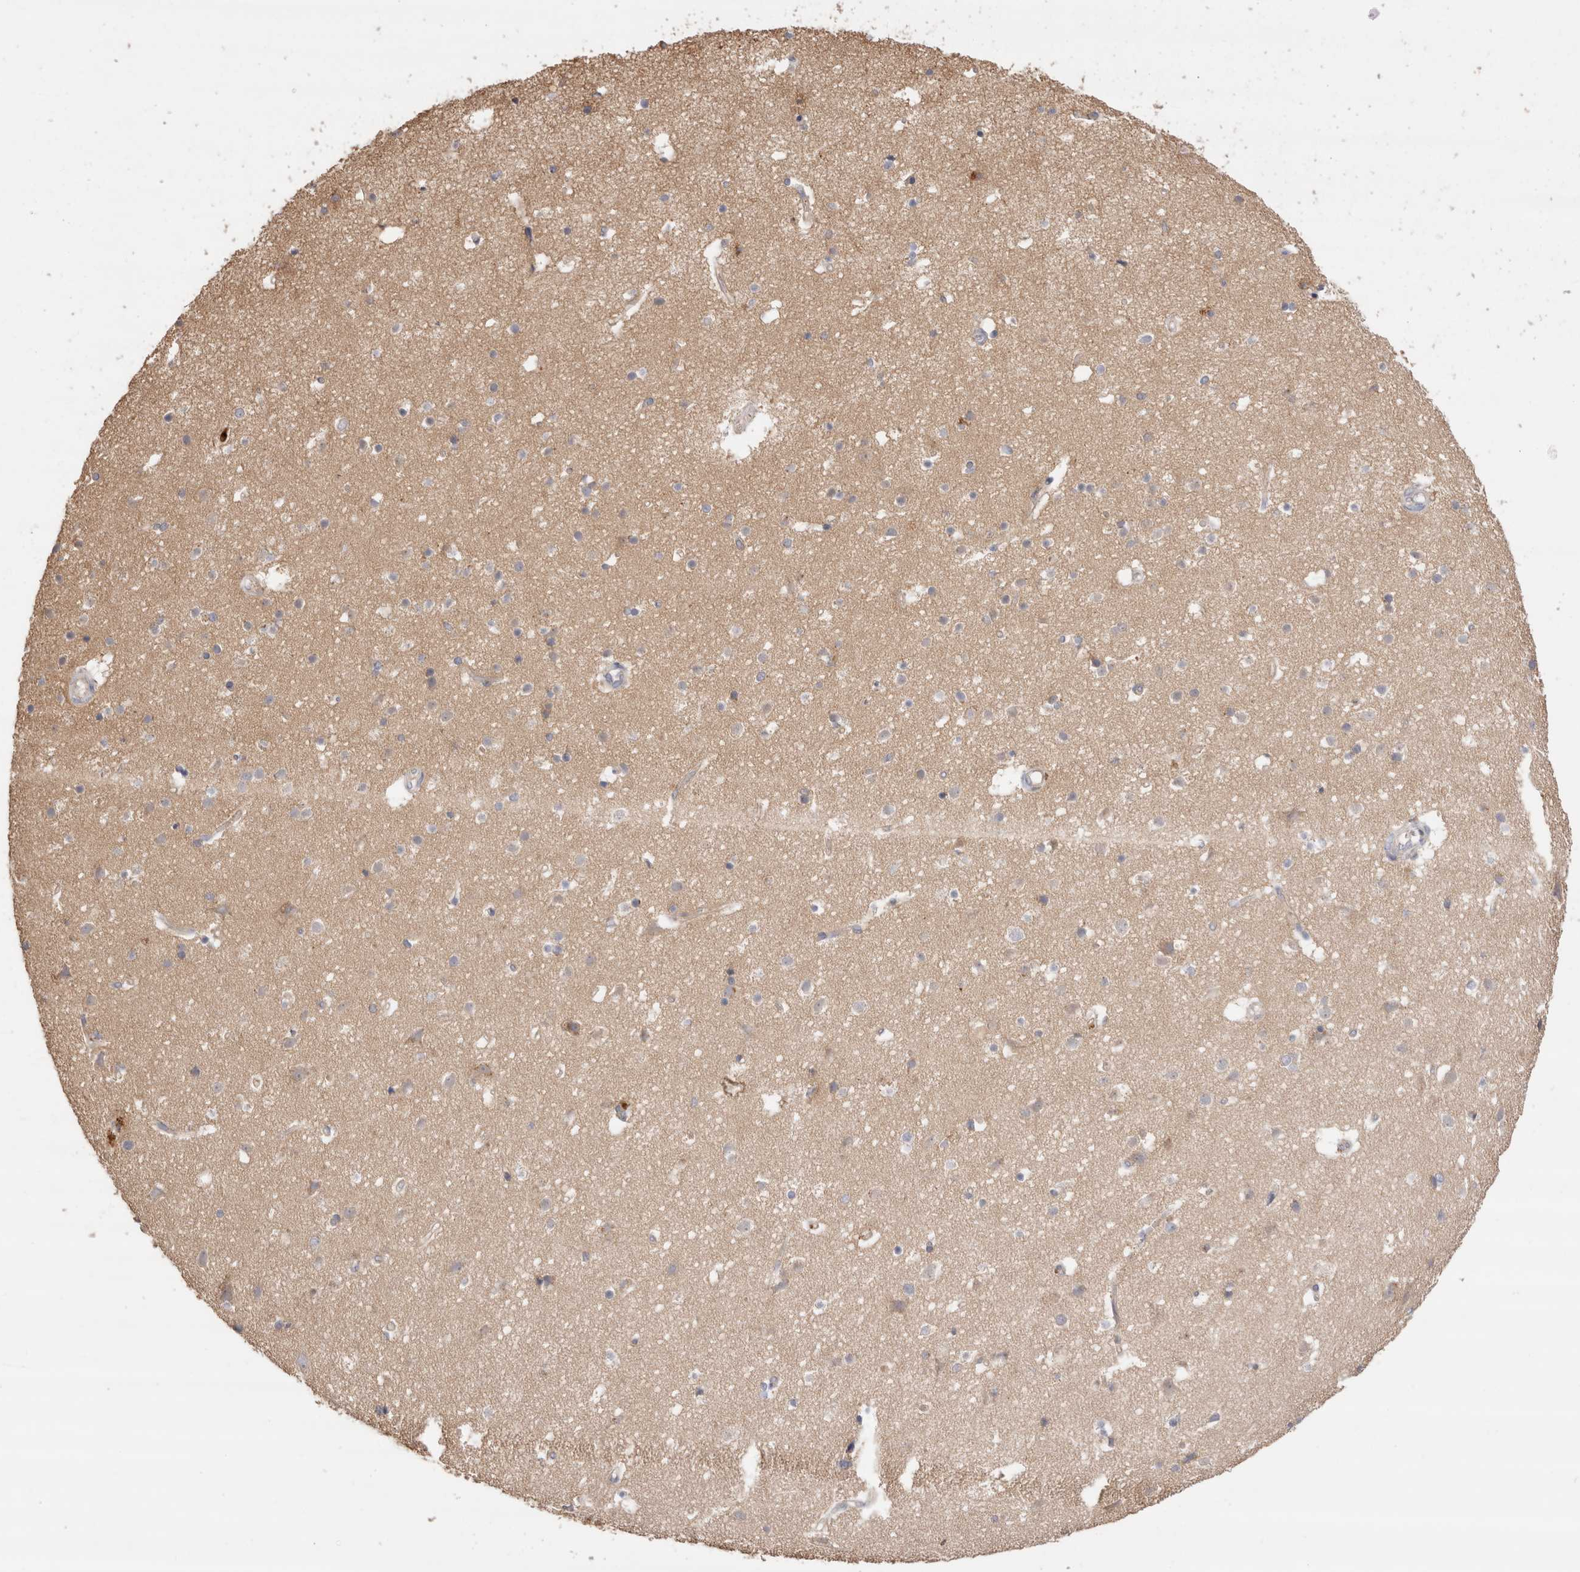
{"staining": {"intensity": "negative", "quantity": "none", "location": "none"}, "tissue": "cerebral cortex", "cell_type": "Endothelial cells", "image_type": "normal", "snomed": [{"axis": "morphology", "description": "Normal tissue, NOS"}, {"axis": "topography", "description": "Cerebral cortex"}], "caption": "This is a image of IHC staining of unremarkable cerebral cortex, which shows no staining in endothelial cells. (Brightfield microscopy of DAB (3,3'-diaminobenzidine) IHC at high magnification).", "gene": "NXT2", "patient": {"sex": "male", "age": 54}}